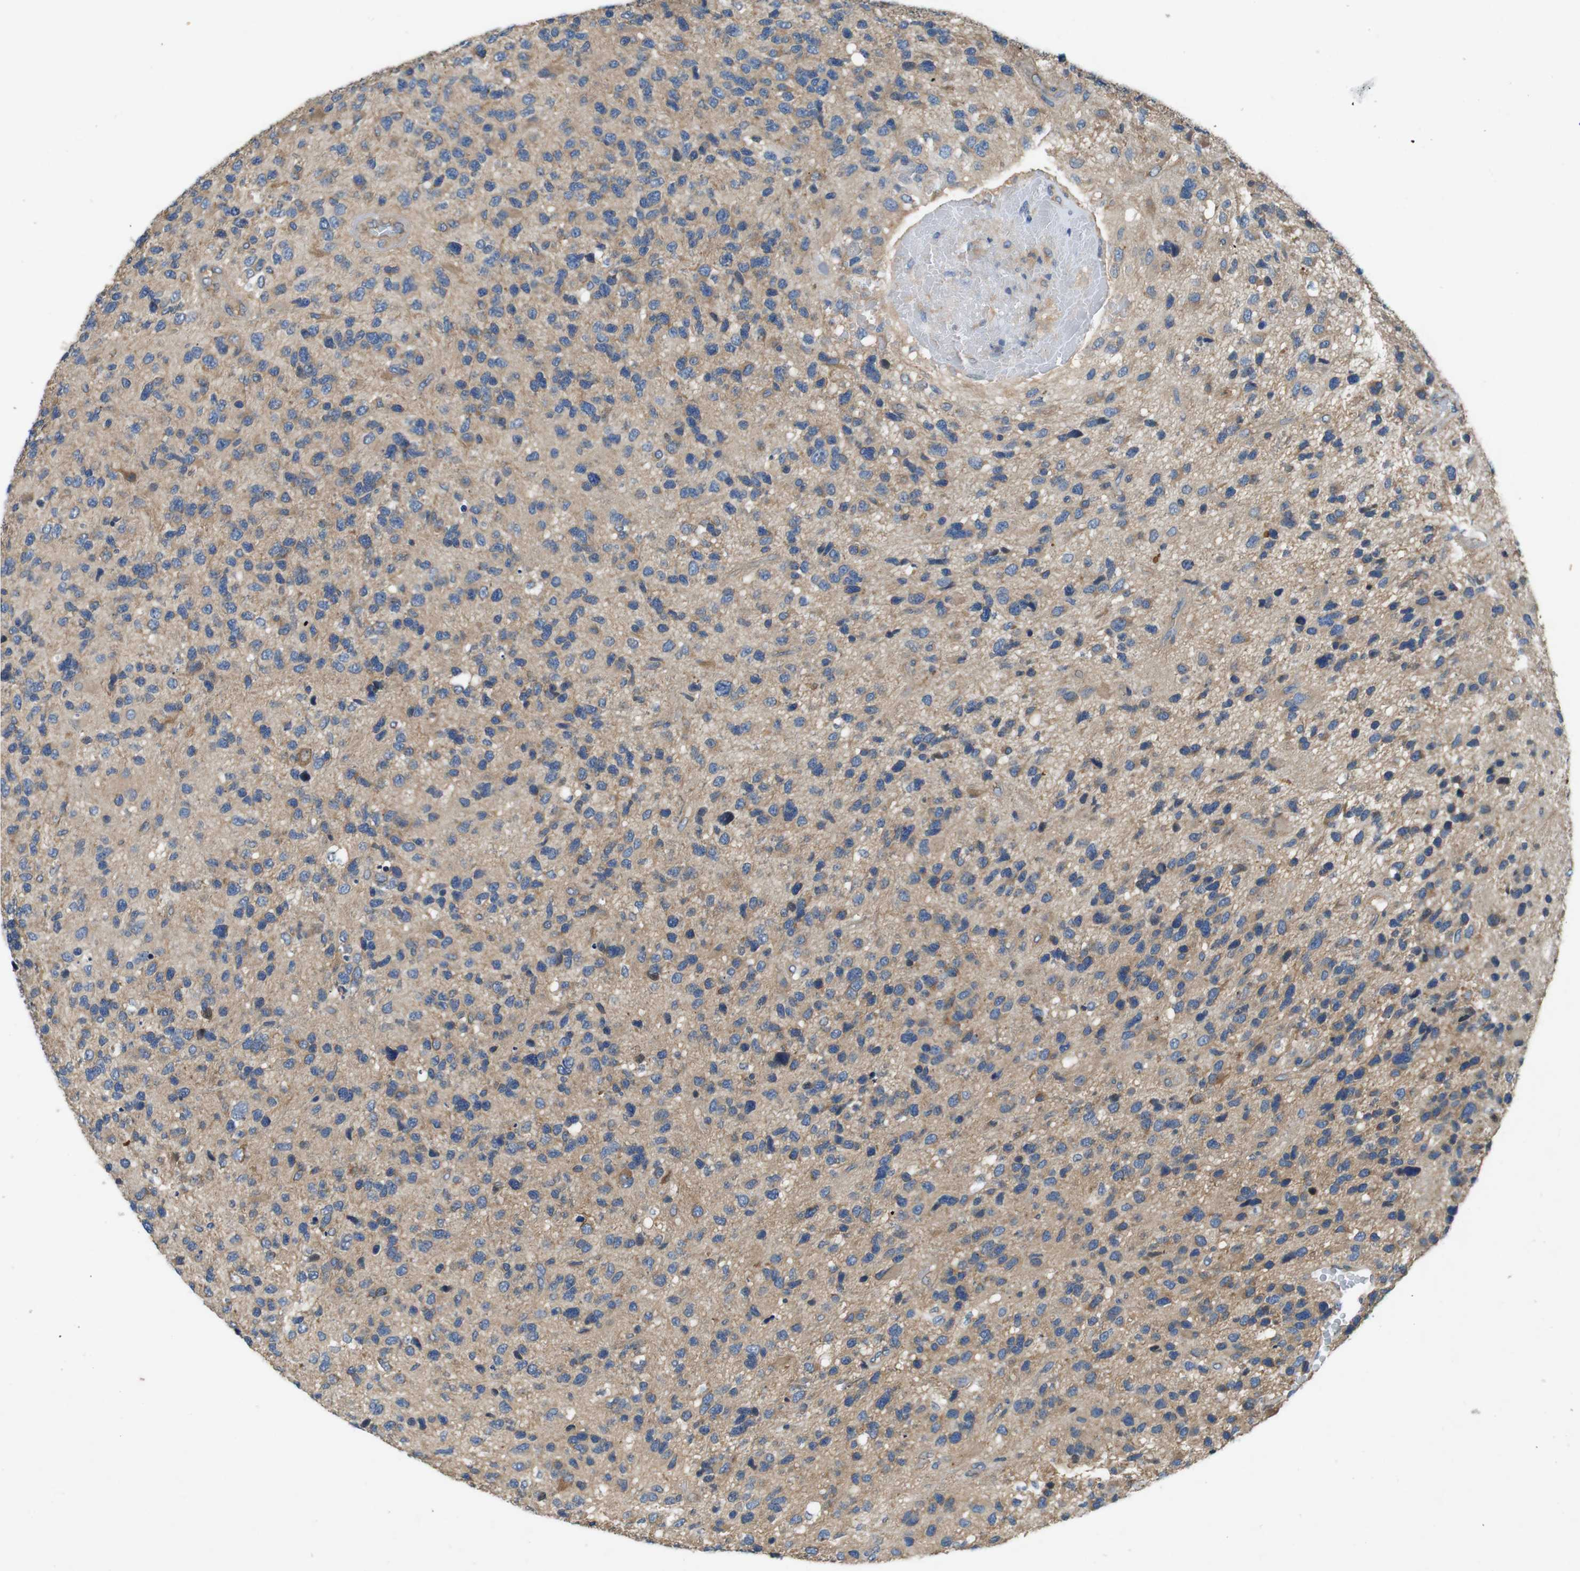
{"staining": {"intensity": "weak", "quantity": "<25%", "location": "cytoplasmic/membranous"}, "tissue": "glioma", "cell_type": "Tumor cells", "image_type": "cancer", "snomed": [{"axis": "morphology", "description": "Glioma, malignant, High grade"}, {"axis": "topography", "description": "Brain"}], "caption": "This is an IHC micrograph of human malignant glioma (high-grade). There is no expression in tumor cells.", "gene": "DCTN1", "patient": {"sex": "female", "age": 58}}